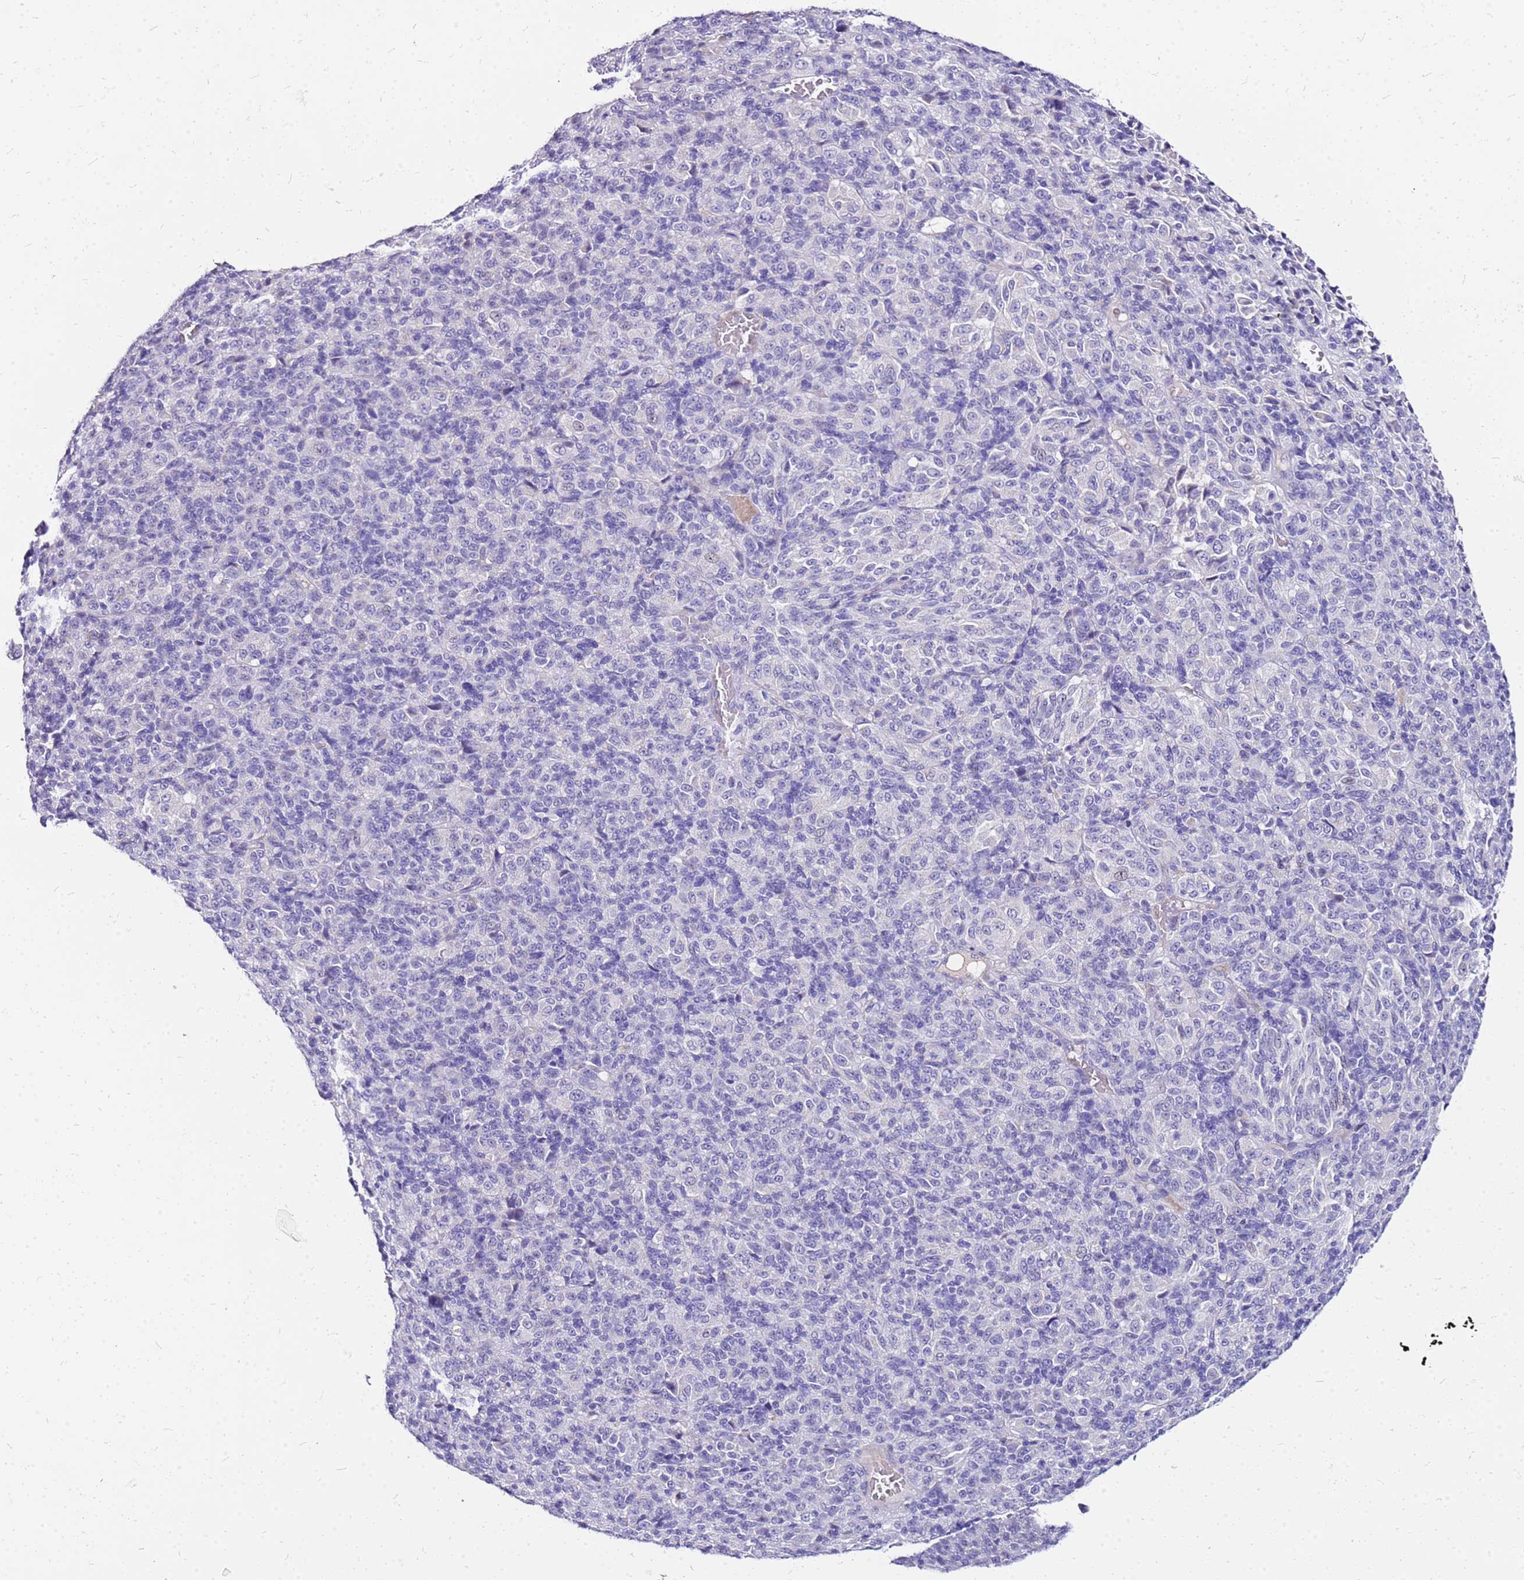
{"staining": {"intensity": "weak", "quantity": "<25%", "location": "cytoplasmic/membranous"}, "tissue": "melanoma", "cell_type": "Tumor cells", "image_type": "cancer", "snomed": [{"axis": "morphology", "description": "Malignant melanoma, Metastatic site"}, {"axis": "topography", "description": "Brain"}], "caption": "Tumor cells show no significant positivity in melanoma.", "gene": "DCDC2B", "patient": {"sex": "female", "age": 56}}